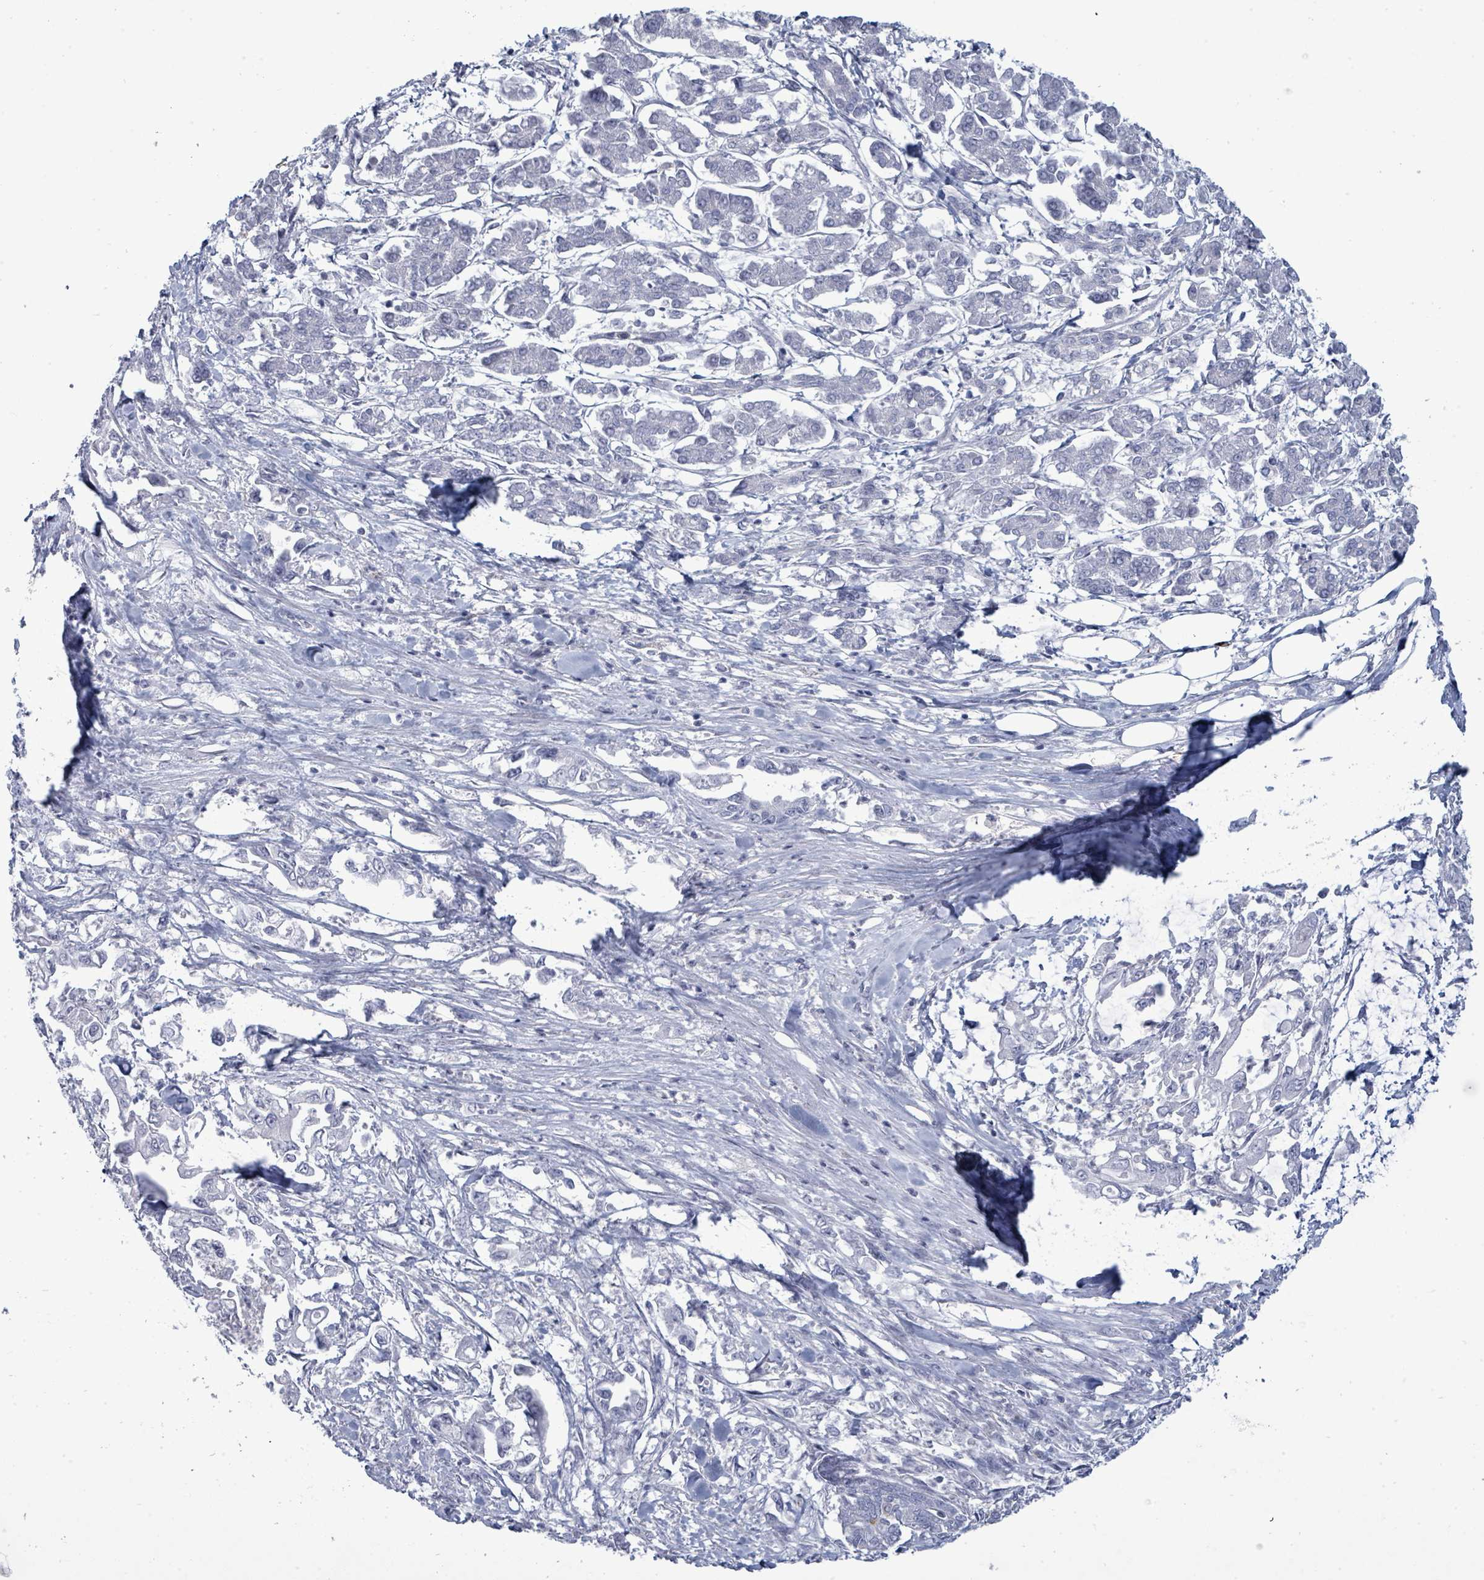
{"staining": {"intensity": "negative", "quantity": "none", "location": "none"}, "tissue": "pancreatic cancer", "cell_type": "Tumor cells", "image_type": "cancer", "snomed": [{"axis": "morphology", "description": "Adenocarcinoma, NOS"}, {"axis": "topography", "description": "Pancreas"}], "caption": "Tumor cells show no significant staining in pancreatic cancer. The staining was performed using DAB (3,3'-diaminobenzidine) to visualize the protein expression in brown, while the nuclei were stained in blue with hematoxylin (Magnification: 20x).", "gene": "NDST2", "patient": {"sex": "male", "age": 61}}